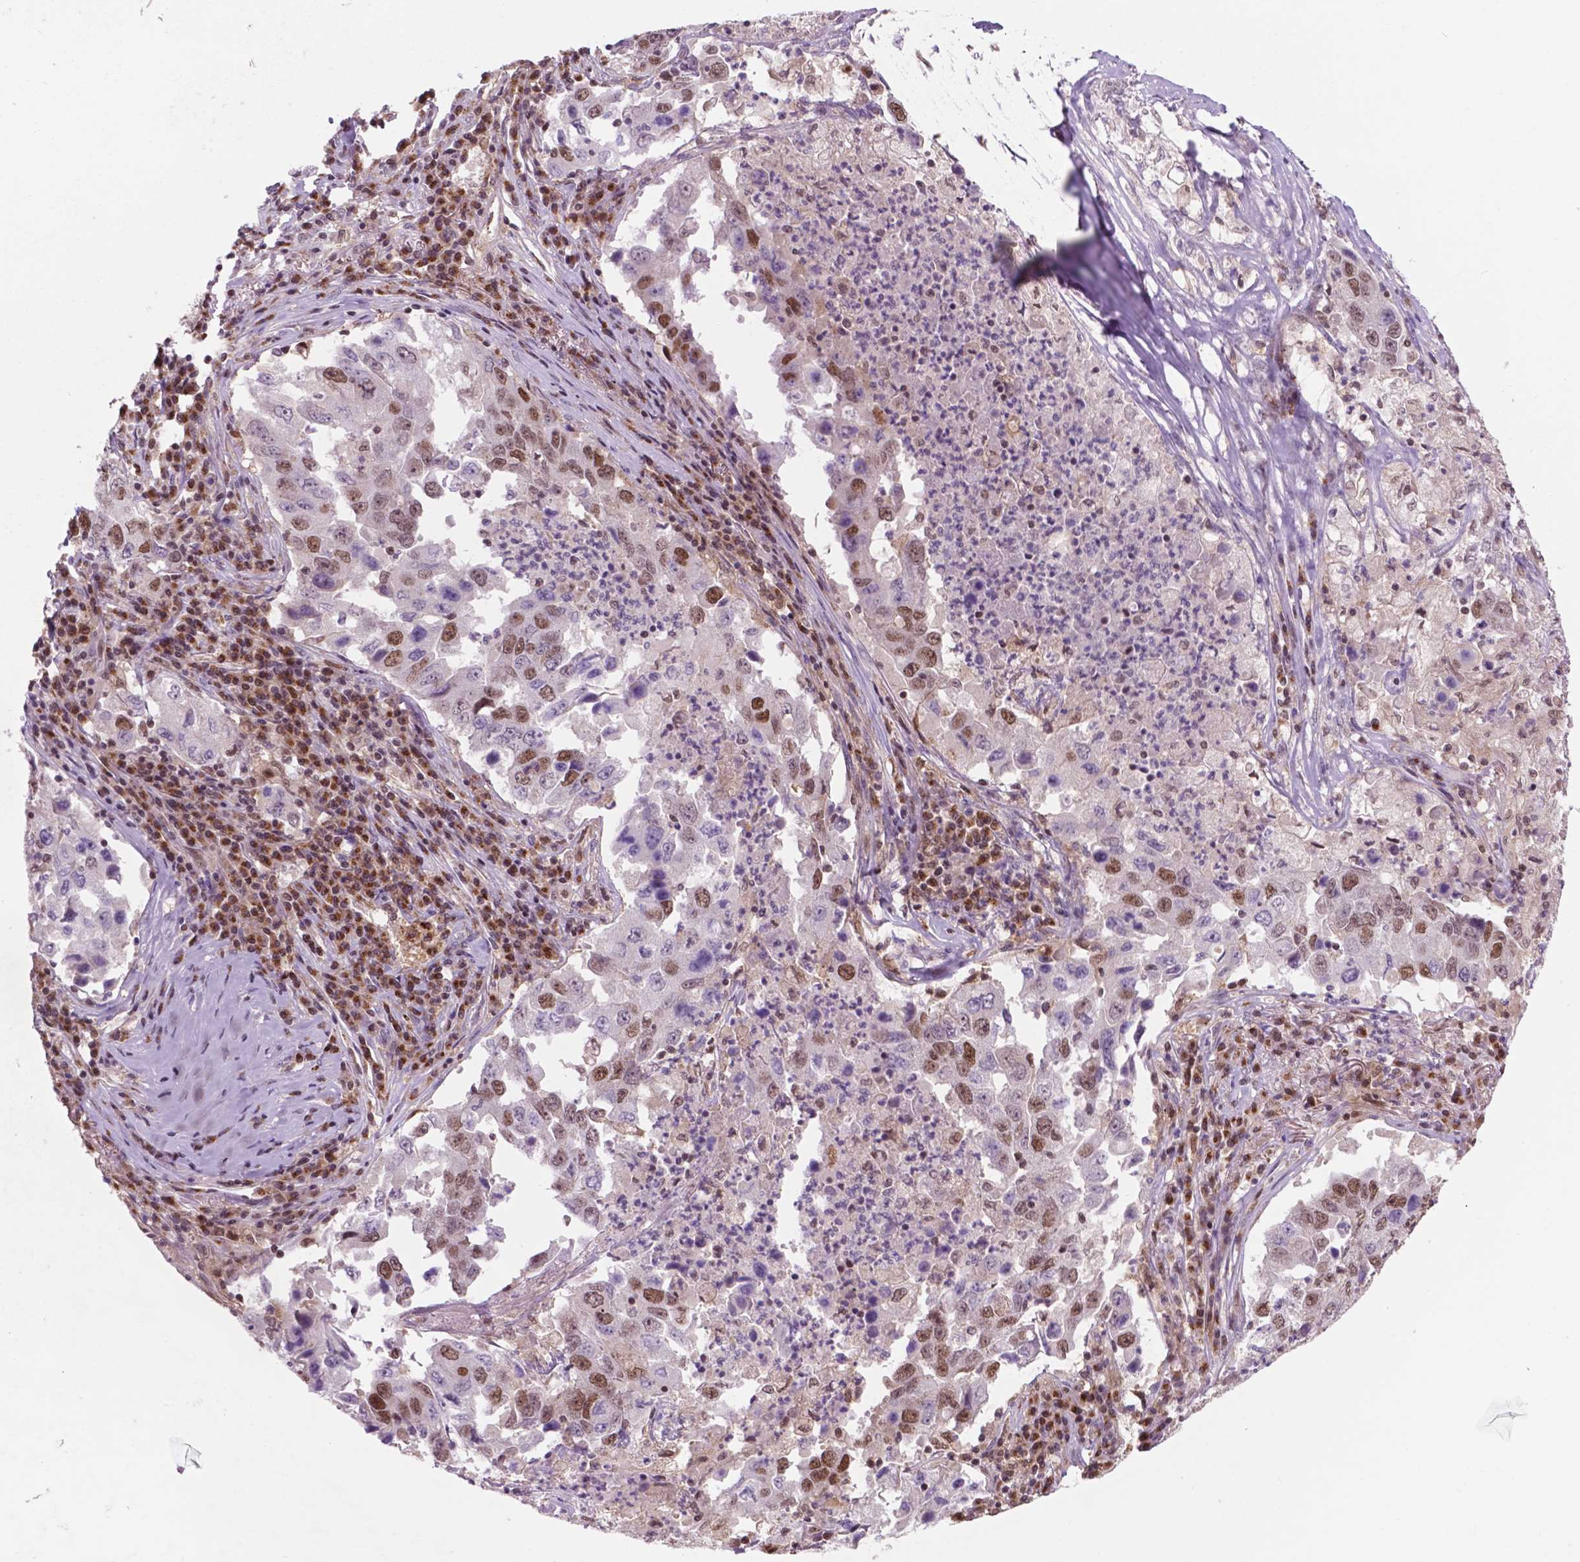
{"staining": {"intensity": "moderate", "quantity": "25%-75%", "location": "nuclear"}, "tissue": "lung cancer", "cell_type": "Tumor cells", "image_type": "cancer", "snomed": [{"axis": "morphology", "description": "Adenocarcinoma, NOS"}, {"axis": "topography", "description": "Lung"}], "caption": "There is medium levels of moderate nuclear staining in tumor cells of lung cancer, as demonstrated by immunohistochemical staining (brown color).", "gene": "PER2", "patient": {"sex": "male", "age": 73}}